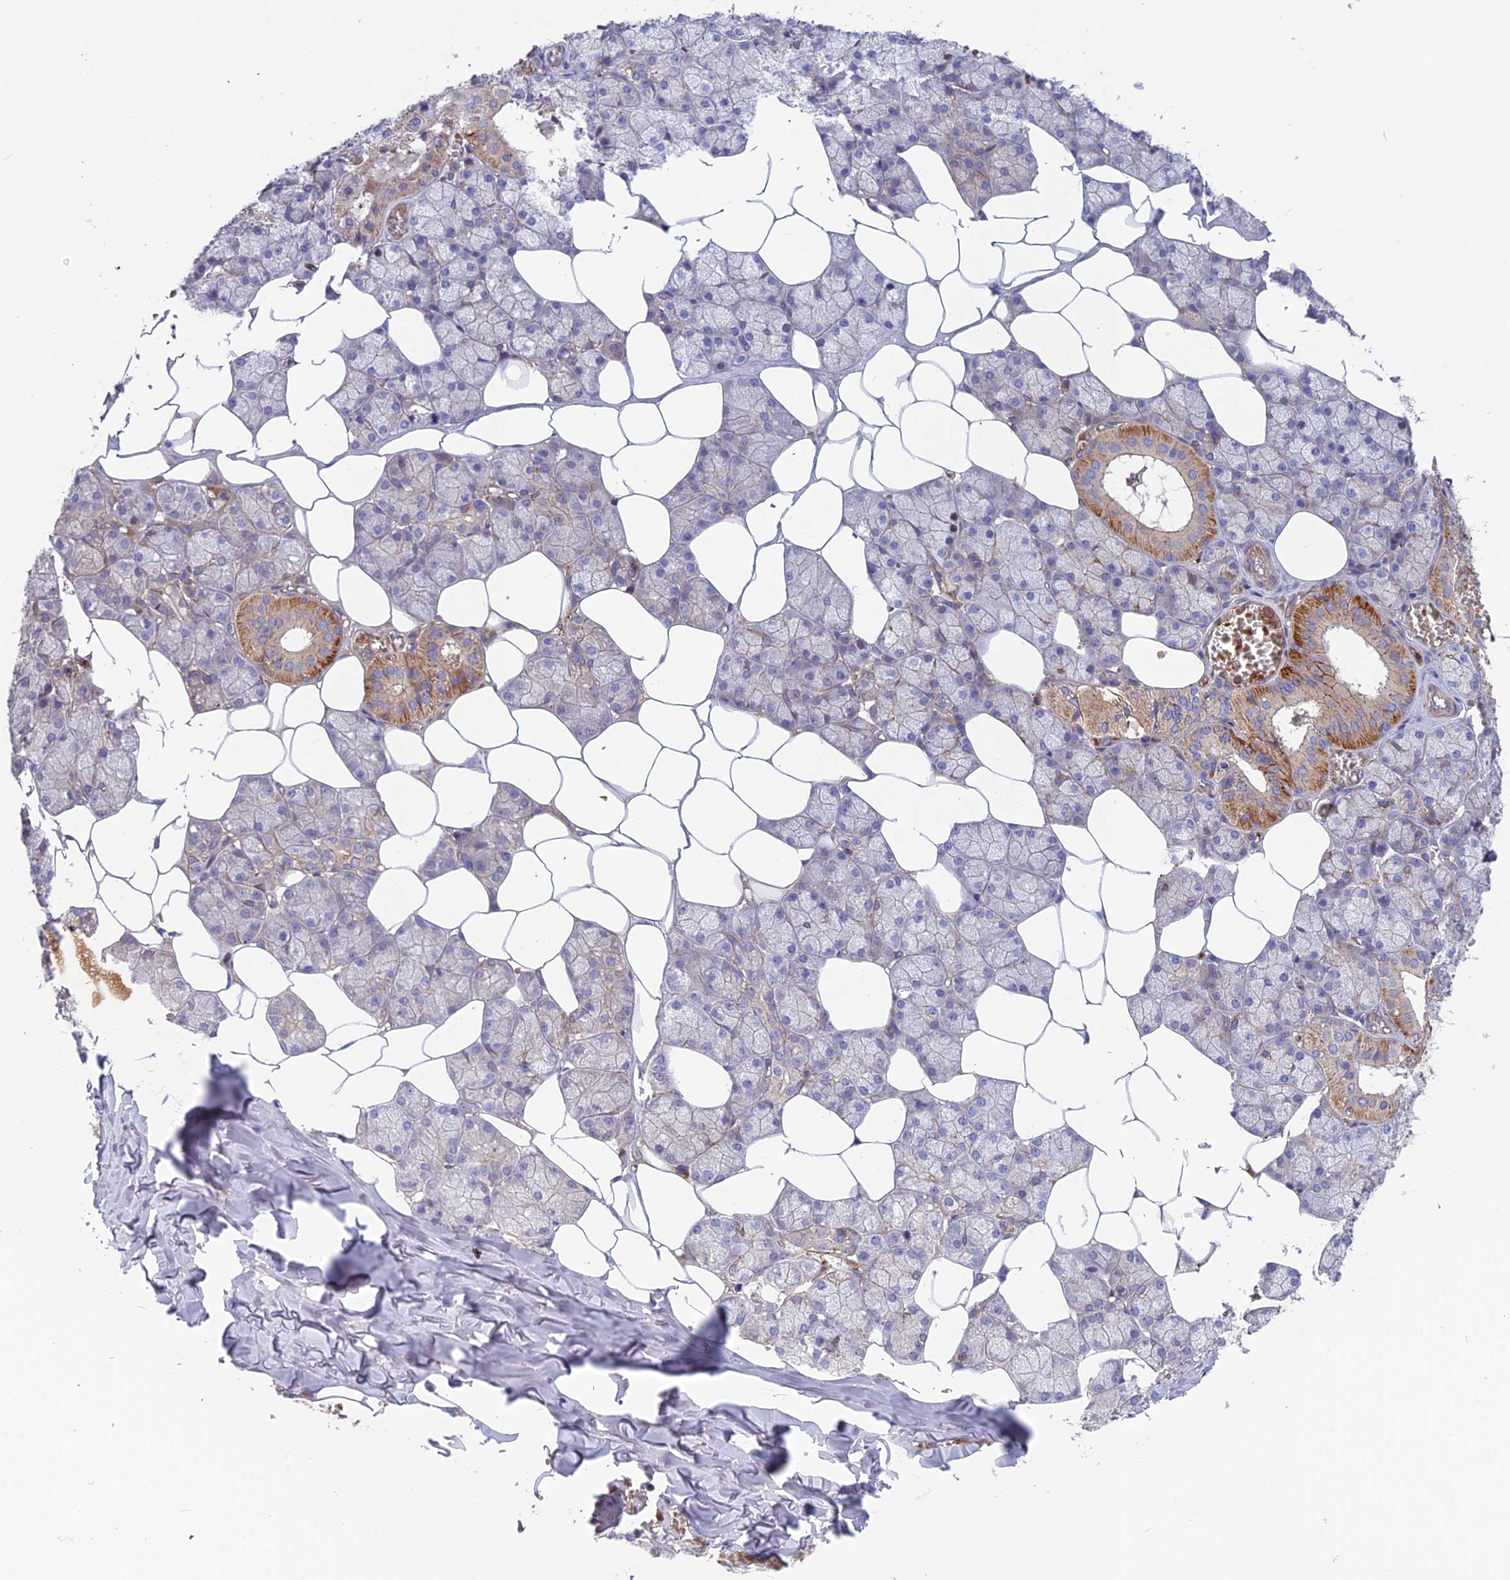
{"staining": {"intensity": "moderate", "quantity": "<25%", "location": "cytoplasmic/membranous"}, "tissue": "salivary gland", "cell_type": "Glandular cells", "image_type": "normal", "snomed": [{"axis": "morphology", "description": "Normal tissue, NOS"}, {"axis": "topography", "description": "Salivary gland"}], "caption": "Immunohistochemistry (DAB (3,3'-diaminobenzidine)) staining of unremarkable human salivary gland reveals moderate cytoplasmic/membranous protein positivity in approximately <25% of glandular cells. The protein is stained brown, and the nuclei are stained in blue (DAB IHC with brightfield microscopy, high magnification).", "gene": "CPNE7", "patient": {"sex": "male", "age": 62}}